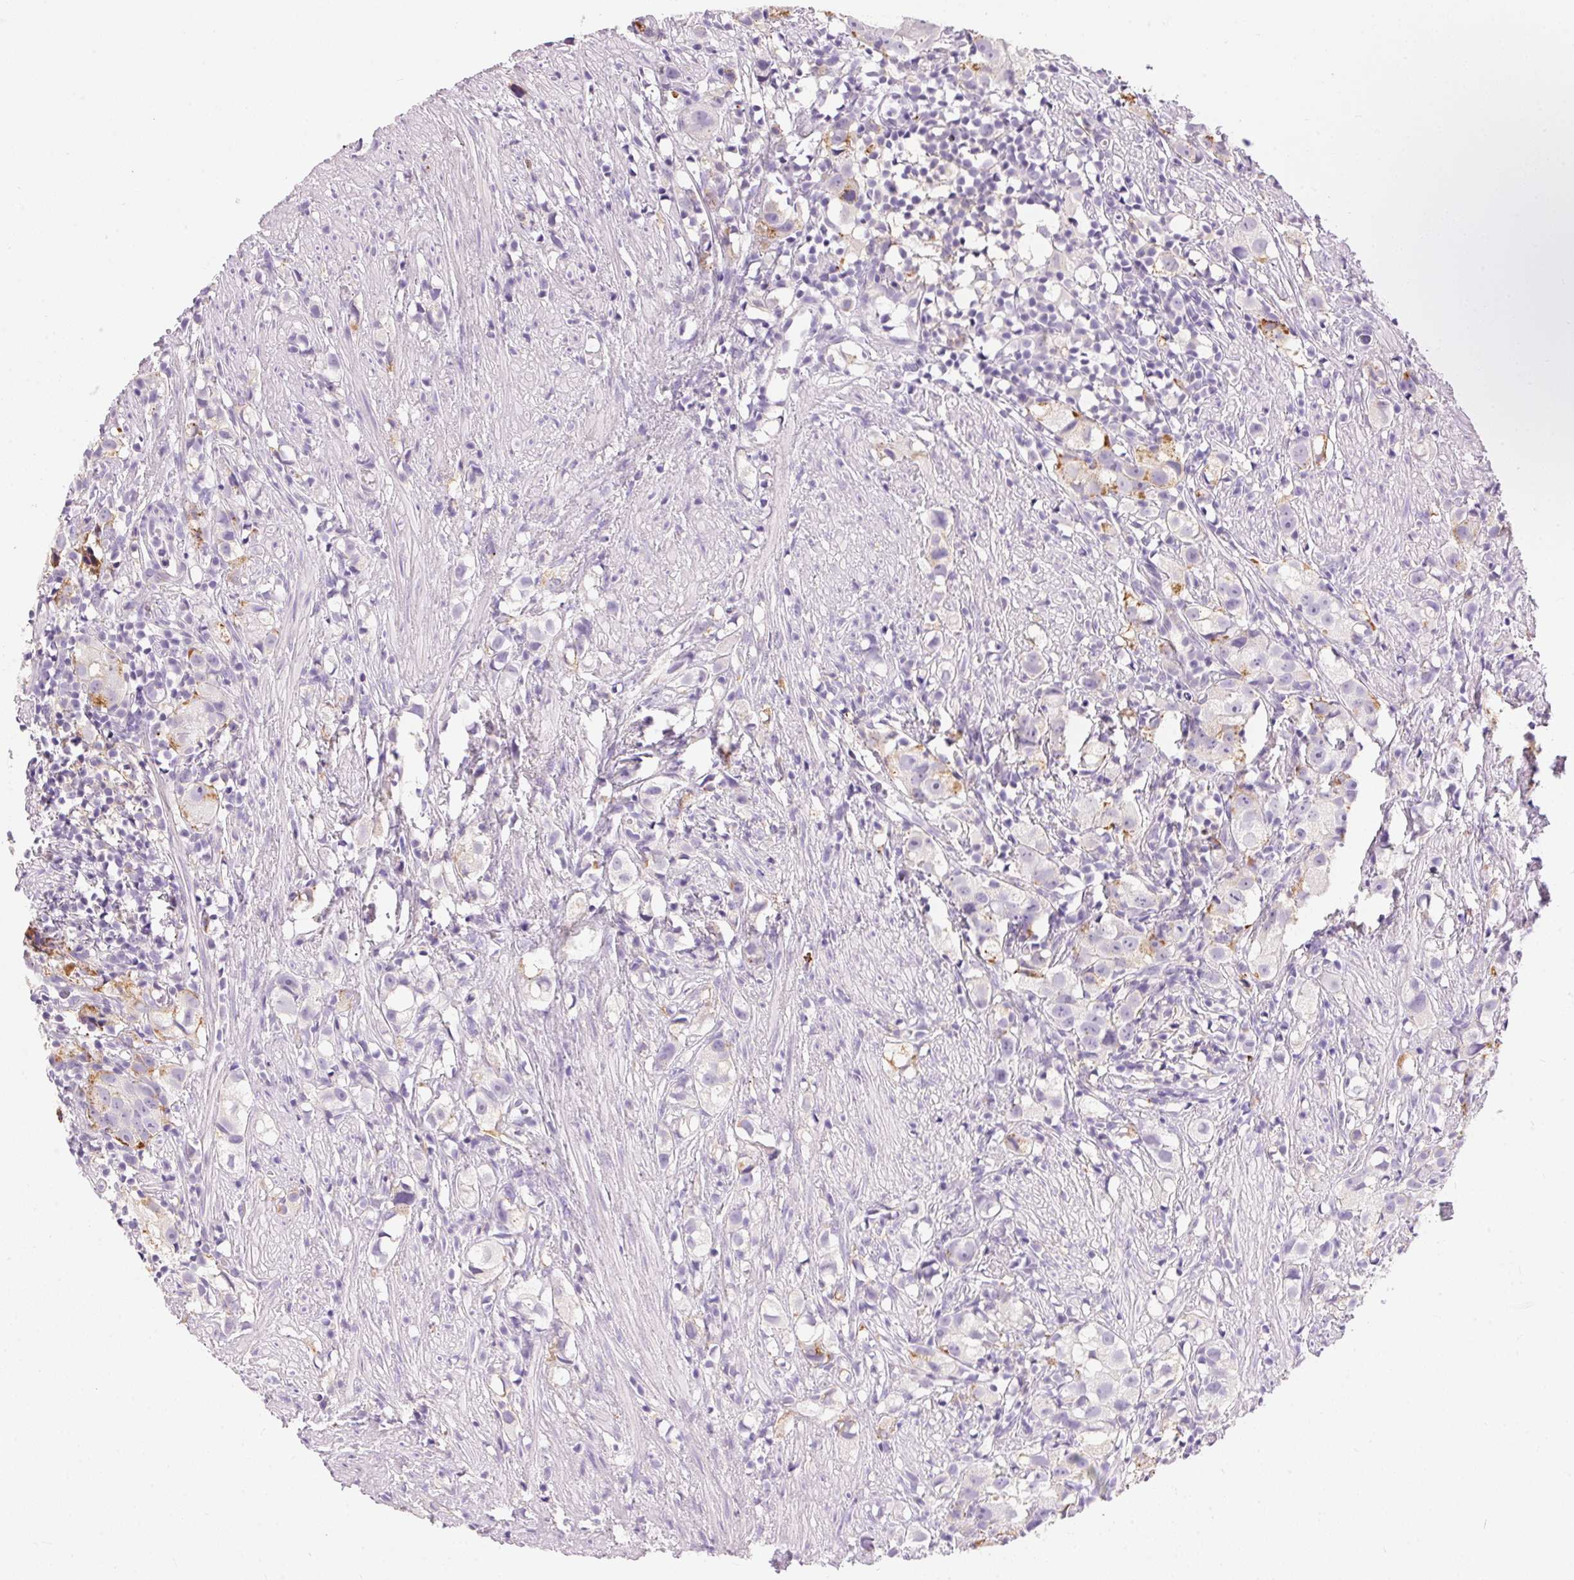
{"staining": {"intensity": "negative", "quantity": "none", "location": "none"}, "tissue": "prostate cancer", "cell_type": "Tumor cells", "image_type": "cancer", "snomed": [{"axis": "morphology", "description": "Adenocarcinoma, High grade"}, {"axis": "topography", "description": "Prostate"}], "caption": "The histopathology image reveals no significant staining in tumor cells of high-grade adenocarcinoma (prostate). (DAB (3,3'-diaminobenzidine) immunohistochemistry visualized using brightfield microscopy, high magnification).", "gene": "PNLIPRP3", "patient": {"sex": "male", "age": 68}}